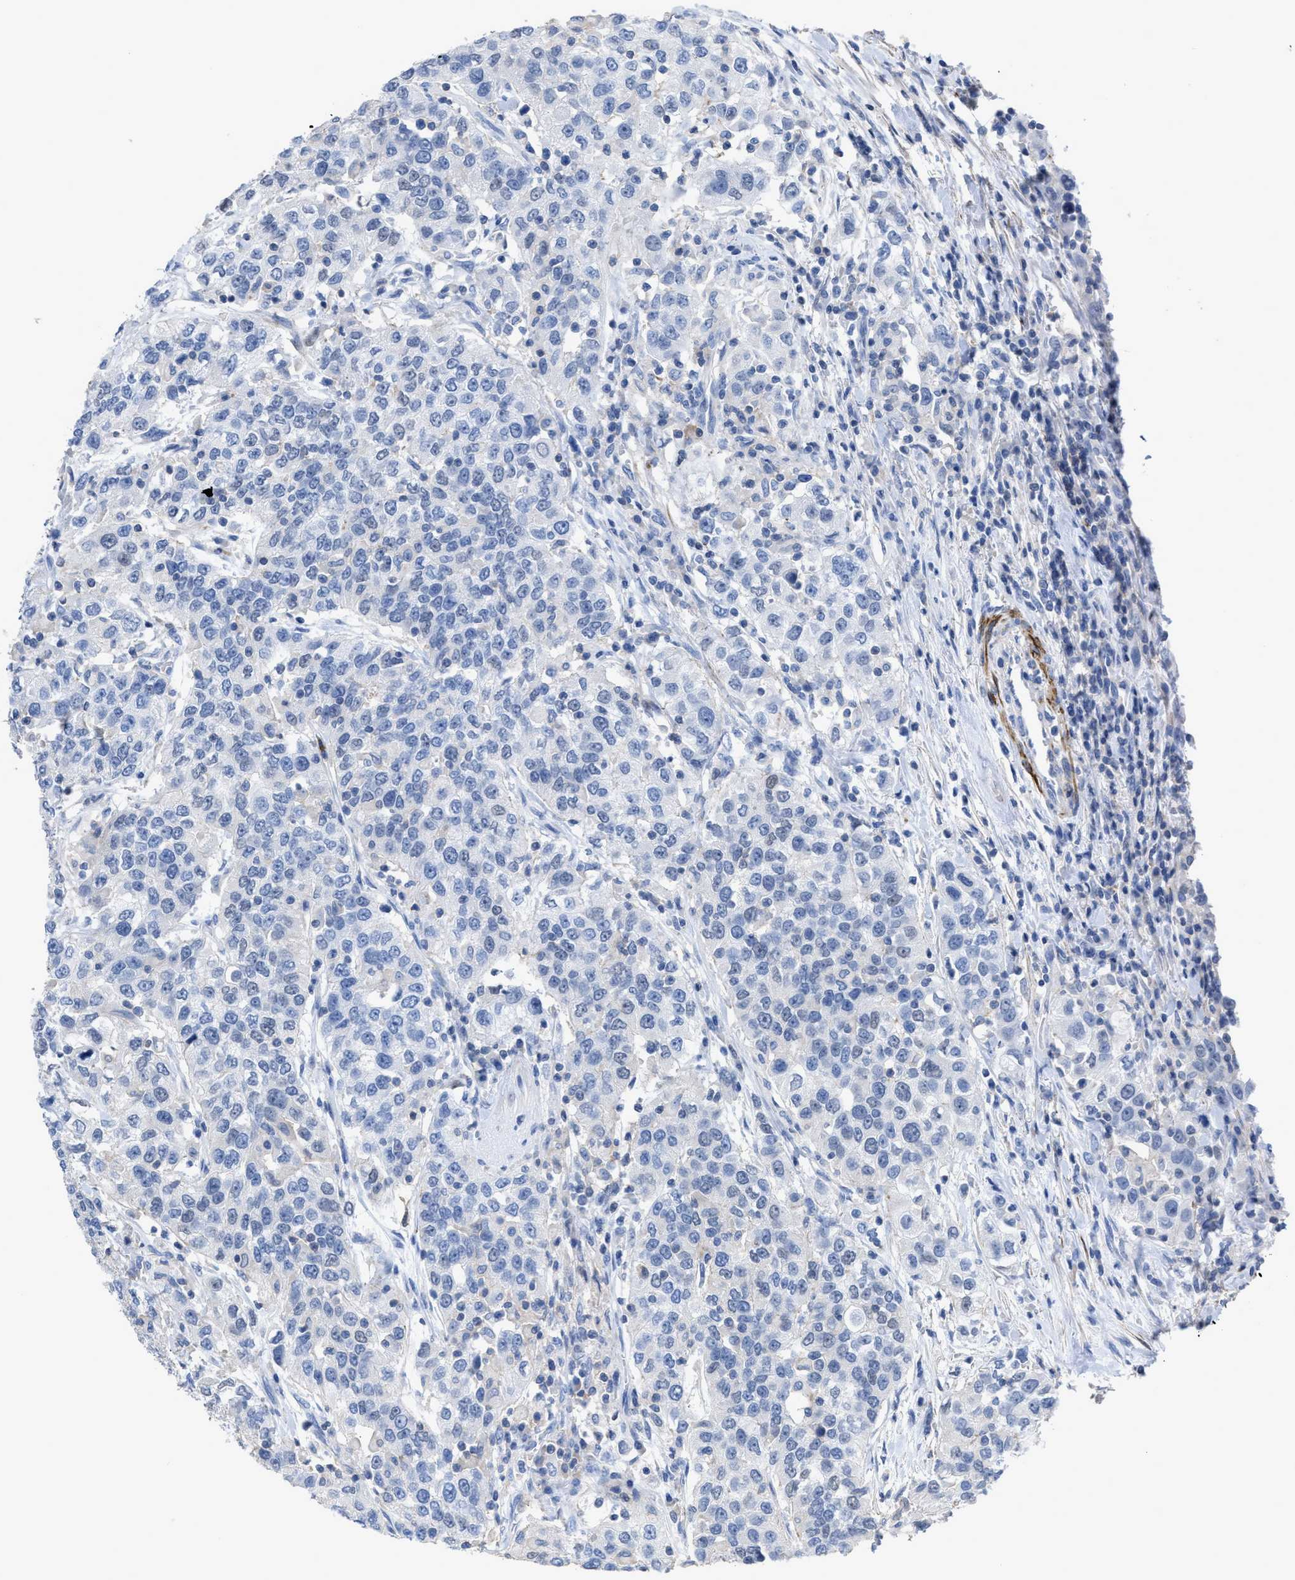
{"staining": {"intensity": "negative", "quantity": "none", "location": "none"}, "tissue": "urothelial cancer", "cell_type": "Tumor cells", "image_type": "cancer", "snomed": [{"axis": "morphology", "description": "Urothelial carcinoma, High grade"}, {"axis": "topography", "description": "Urinary bladder"}], "caption": "An IHC histopathology image of high-grade urothelial carcinoma is shown. There is no staining in tumor cells of high-grade urothelial carcinoma. Brightfield microscopy of IHC stained with DAB (brown) and hematoxylin (blue), captured at high magnification.", "gene": "PRMT2", "patient": {"sex": "female", "age": 80}}